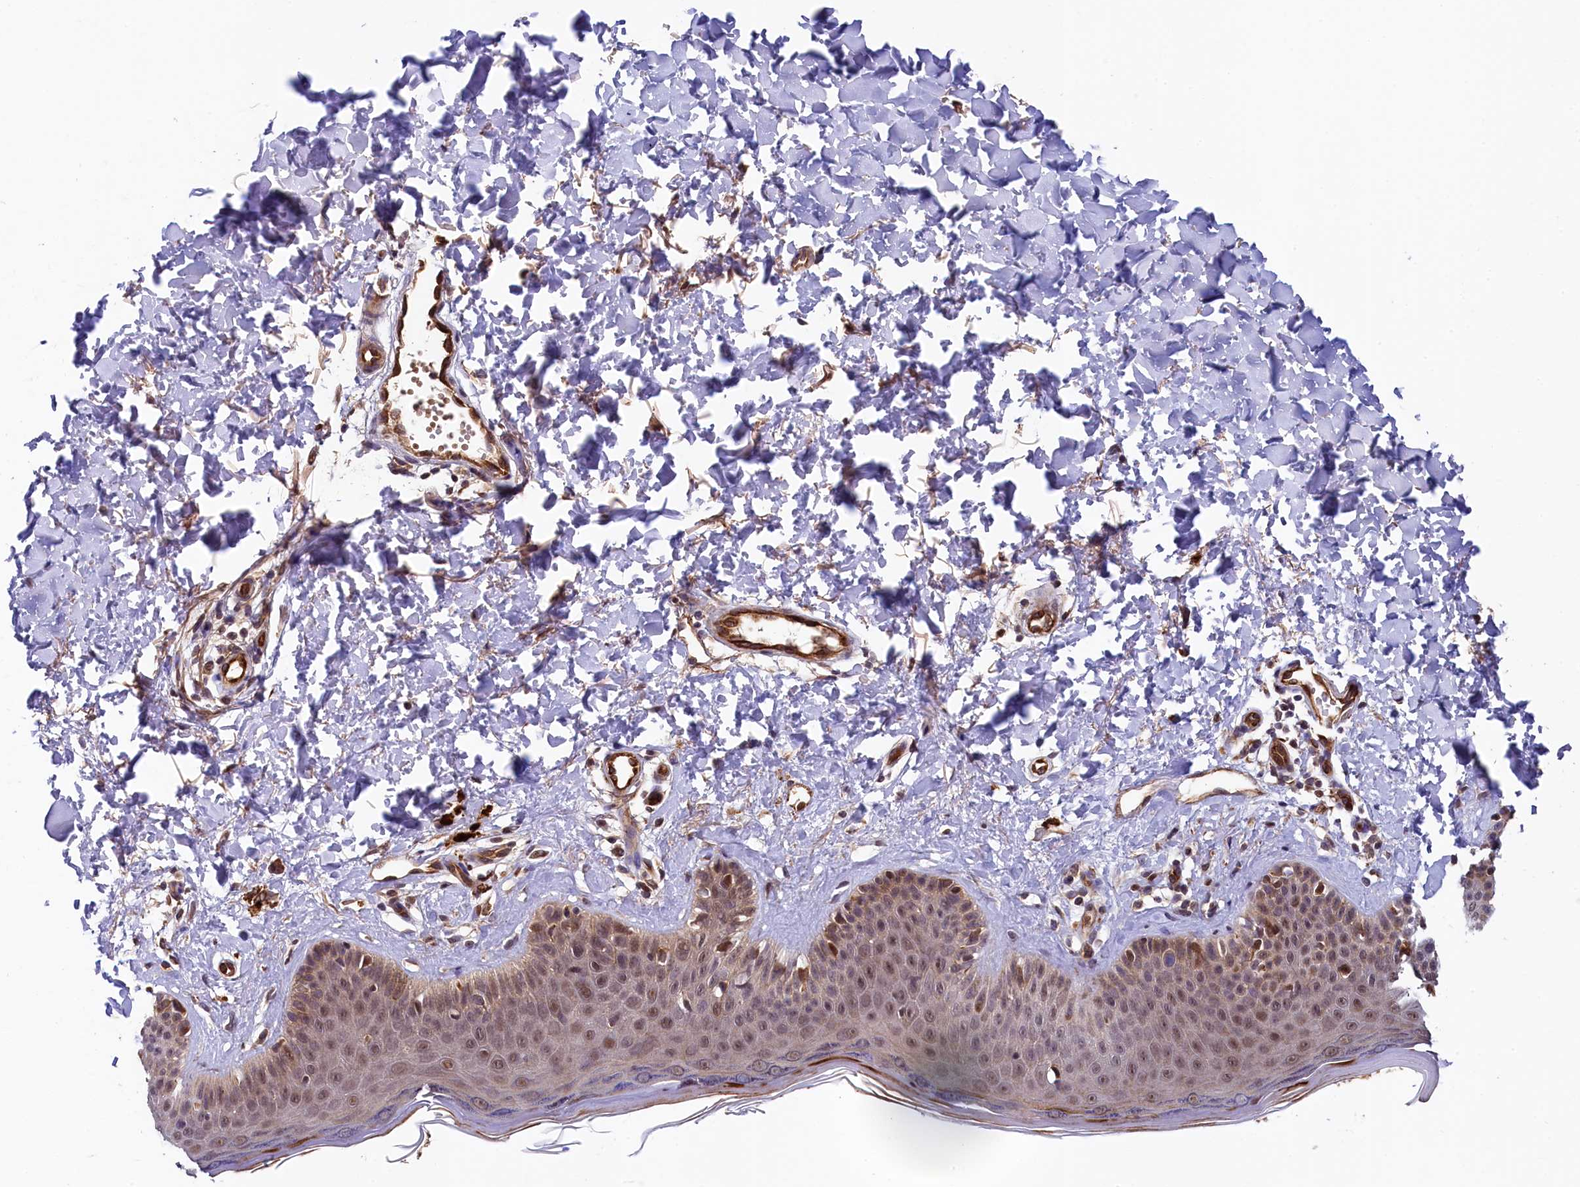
{"staining": {"intensity": "weak", "quantity": ">75%", "location": "cytoplasmic/membranous"}, "tissue": "skin", "cell_type": "Fibroblasts", "image_type": "normal", "snomed": [{"axis": "morphology", "description": "Normal tissue, NOS"}, {"axis": "topography", "description": "Skin"}], "caption": "A brown stain labels weak cytoplasmic/membranous expression of a protein in fibroblasts of unremarkable human skin.", "gene": "ARL14EP", "patient": {"sex": "male", "age": 52}}